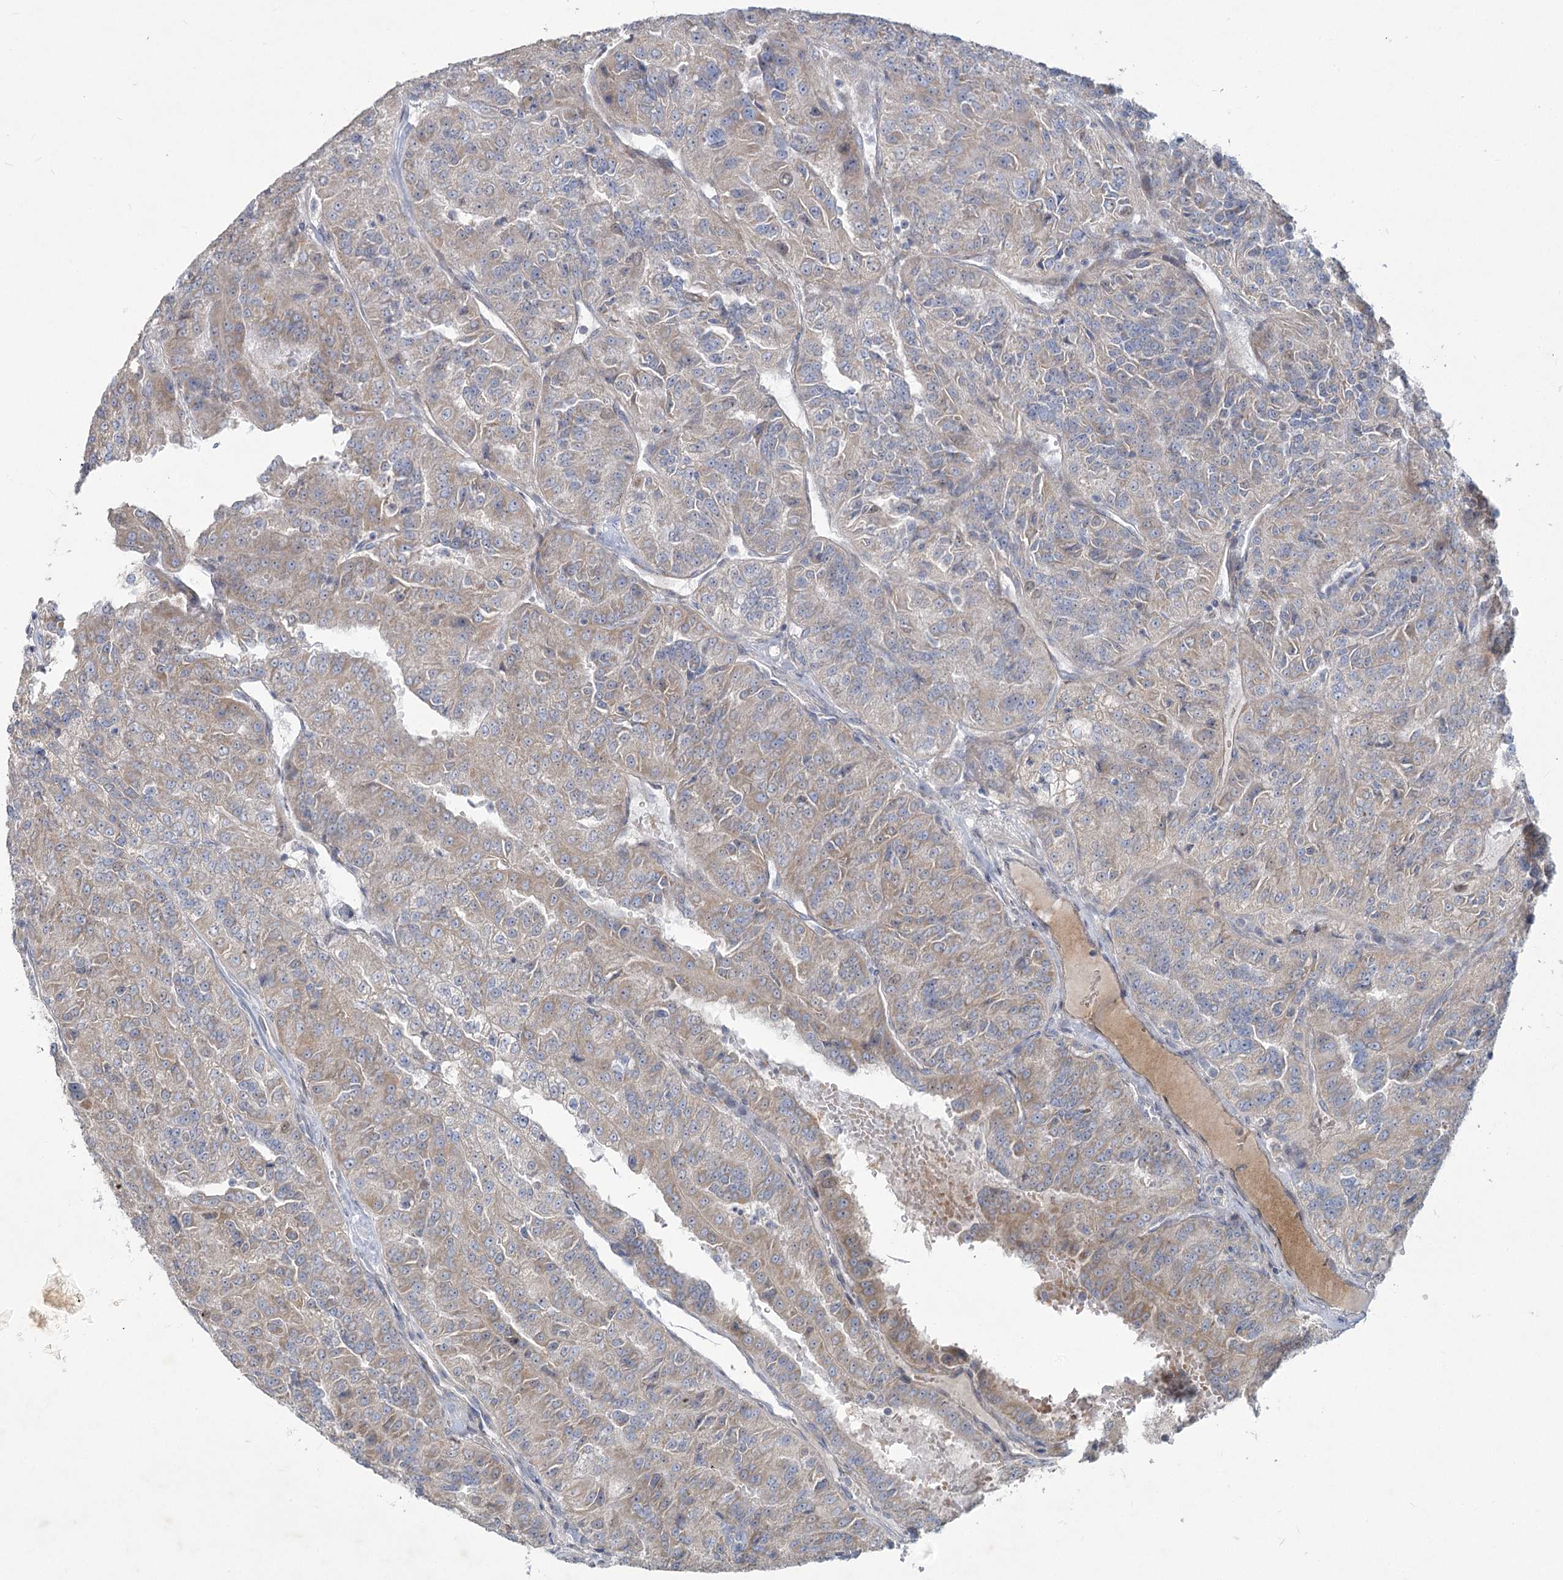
{"staining": {"intensity": "weak", "quantity": "25%-75%", "location": "cytoplasmic/membranous"}, "tissue": "renal cancer", "cell_type": "Tumor cells", "image_type": "cancer", "snomed": [{"axis": "morphology", "description": "Adenocarcinoma, NOS"}, {"axis": "topography", "description": "Kidney"}], "caption": "Immunohistochemistry (IHC) of renal adenocarcinoma exhibits low levels of weak cytoplasmic/membranous staining in approximately 25%-75% of tumor cells.", "gene": "PLA2G12A", "patient": {"sex": "female", "age": 63}}